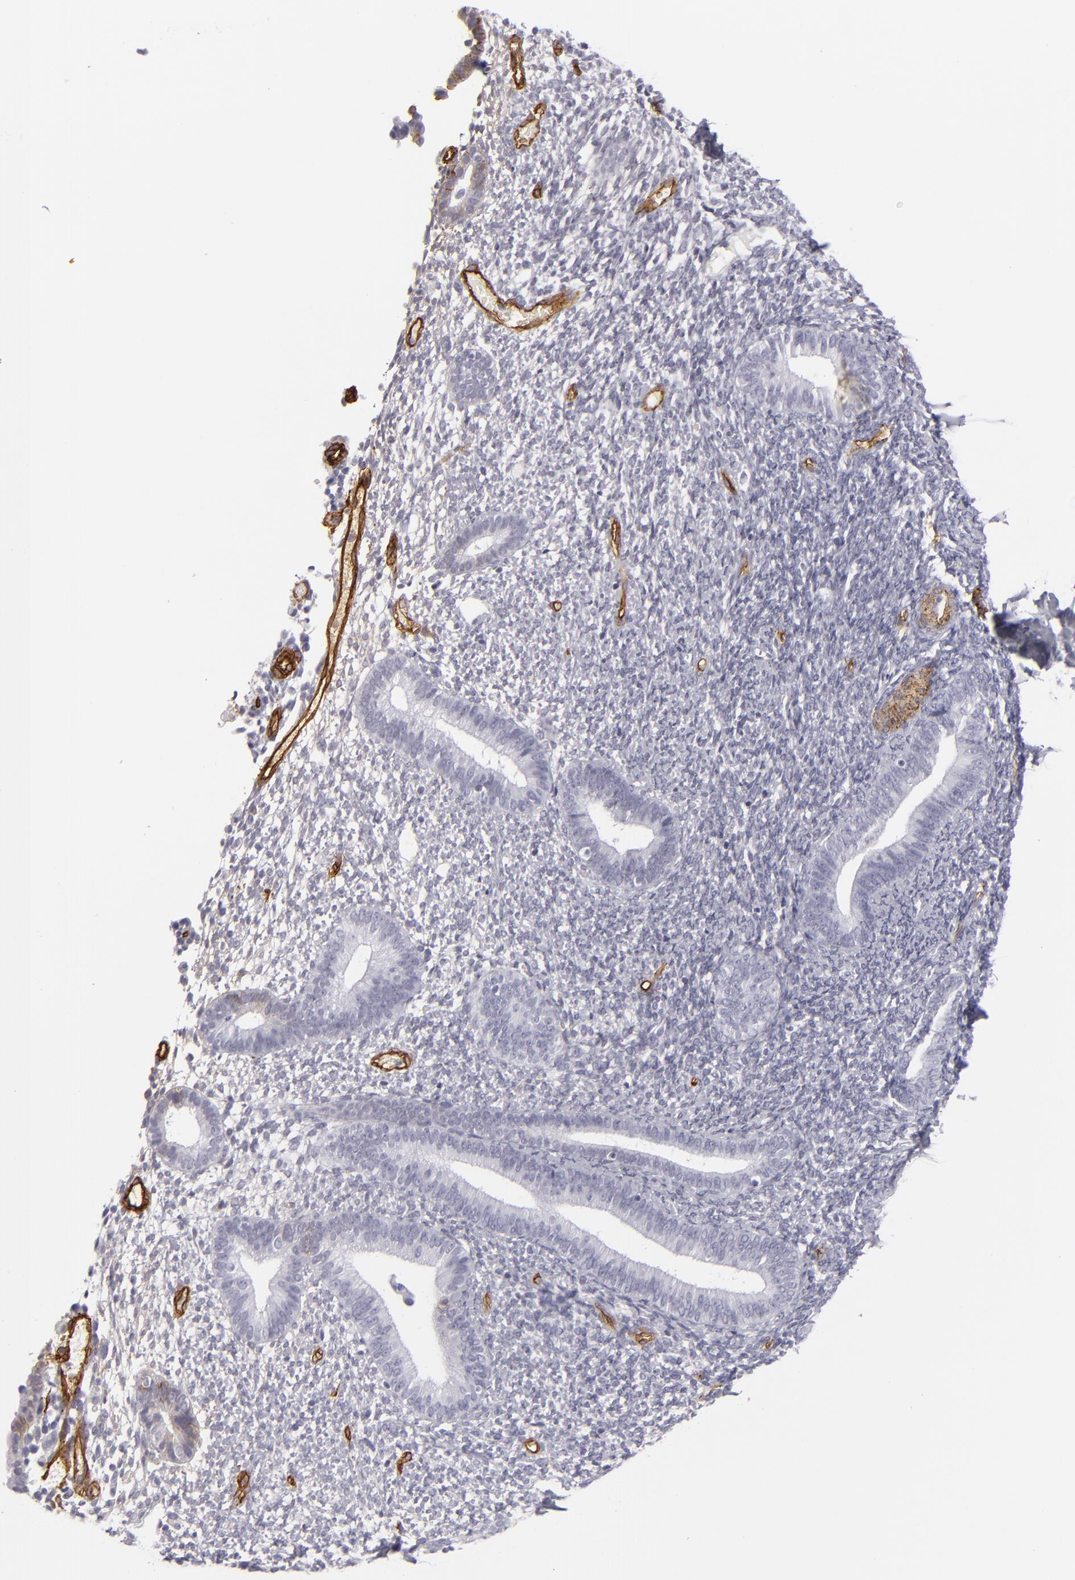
{"staining": {"intensity": "negative", "quantity": "none", "location": "none"}, "tissue": "endometrium", "cell_type": "Cells in endometrial stroma", "image_type": "normal", "snomed": [{"axis": "morphology", "description": "Normal tissue, NOS"}, {"axis": "topography", "description": "Smooth muscle"}, {"axis": "topography", "description": "Endometrium"}], "caption": "Immunohistochemistry (IHC) histopathology image of benign endometrium stained for a protein (brown), which exhibits no staining in cells in endometrial stroma. (DAB immunohistochemistry (IHC), high magnification).", "gene": "MCAM", "patient": {"sex": "female", "age": 57}}